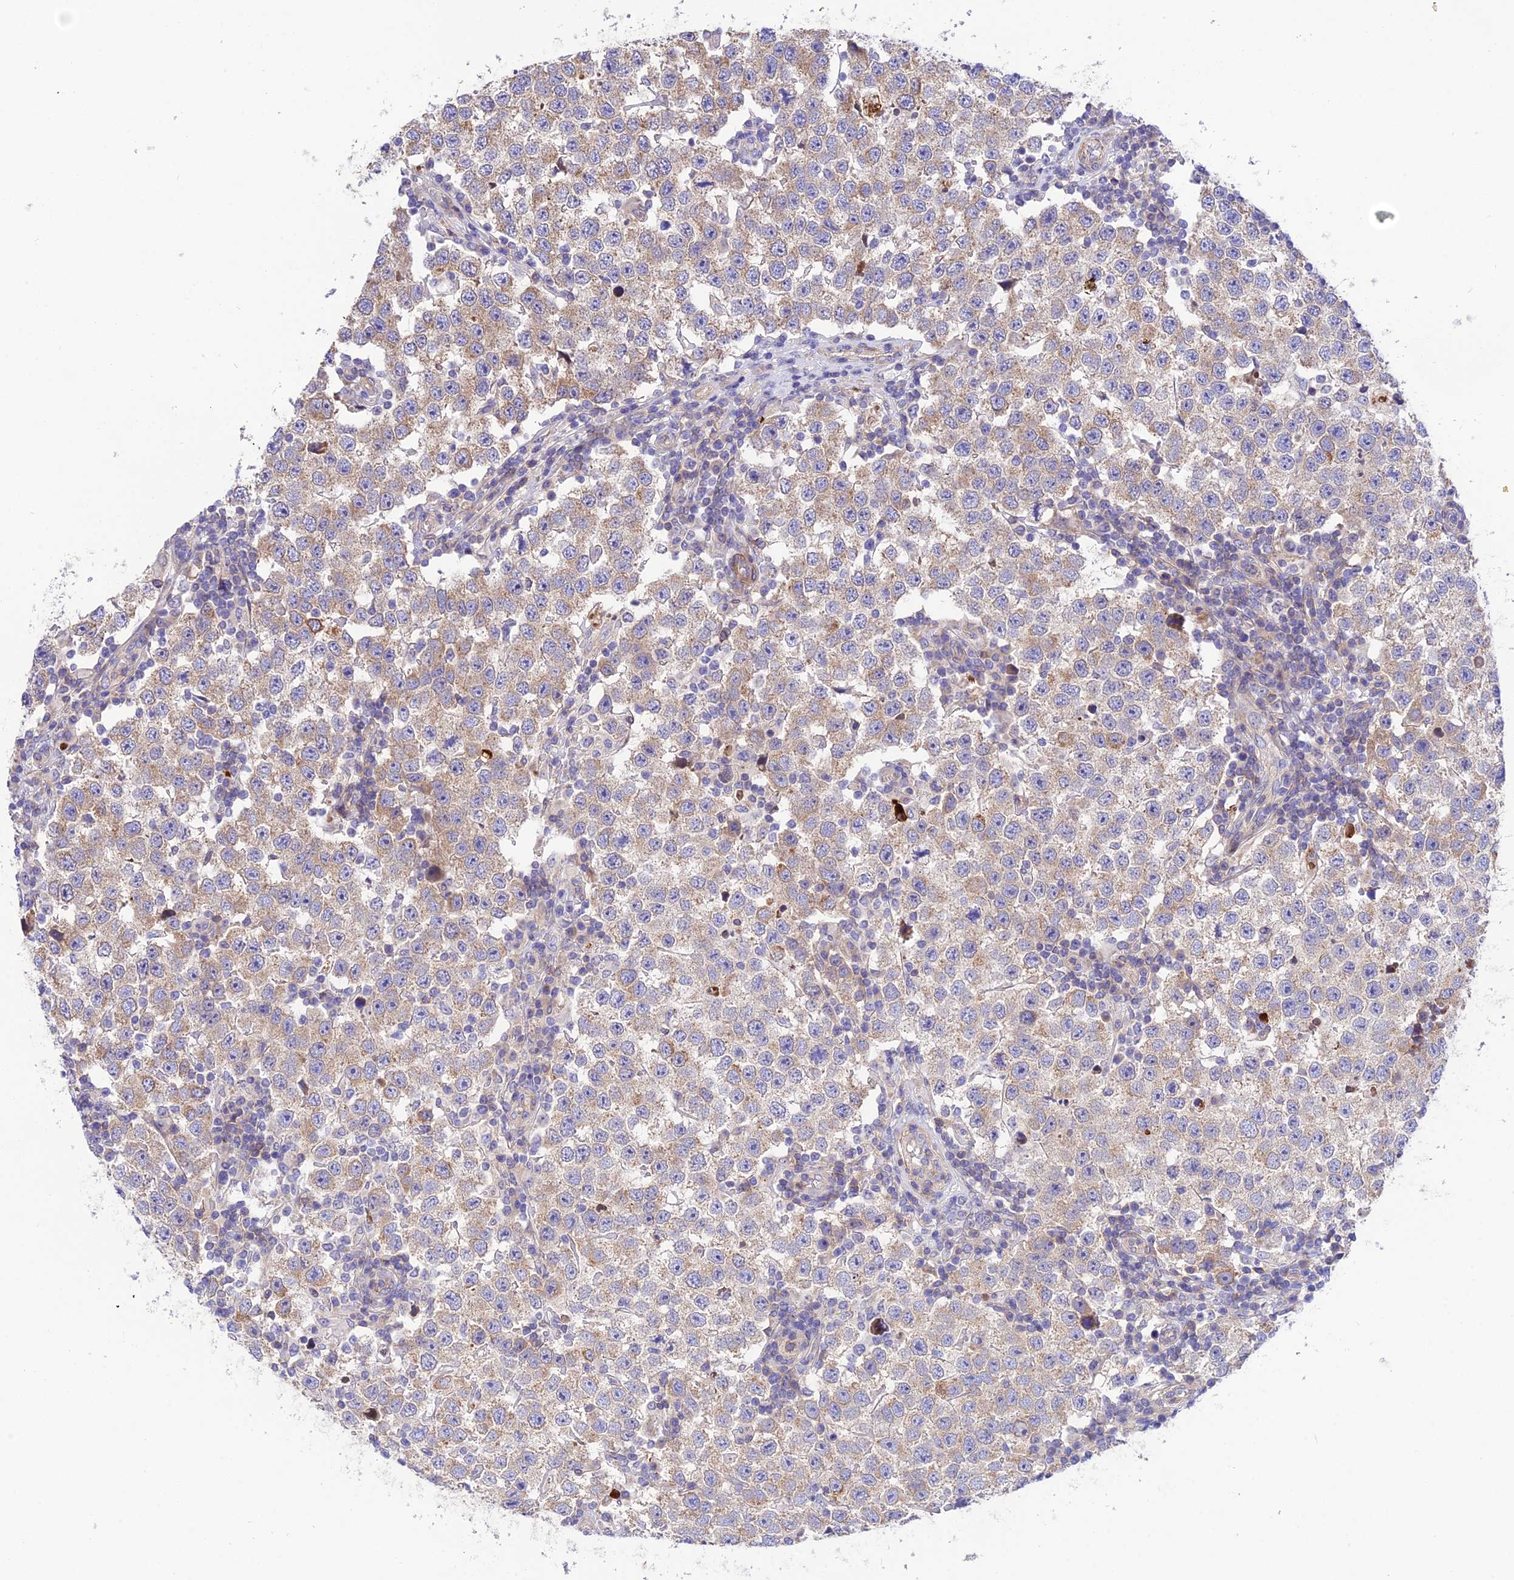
{"staining": {"intensity": "weak", "quantity": "25%-75%", "location": "cytoplasmic/membranous"}, "tissue": "testis cancer", "cell_type": "Tumor cells", "image_type": "cancer", "snomed": [{"axis": "morphology", "description": "Seminoma, NOS"}, {"axis": "topography", "description": "Testis"}], "caption": "Protein analysis of testis seminoma tissue reveals weak cytoplasmic/membranous expression in approximately 25%-75% of tumor cells. (DAB = brown stain, brightfield microscopy at high magnification).", "gene": "TRIM43B", "patient": {"sex": "male", "age": 34}}